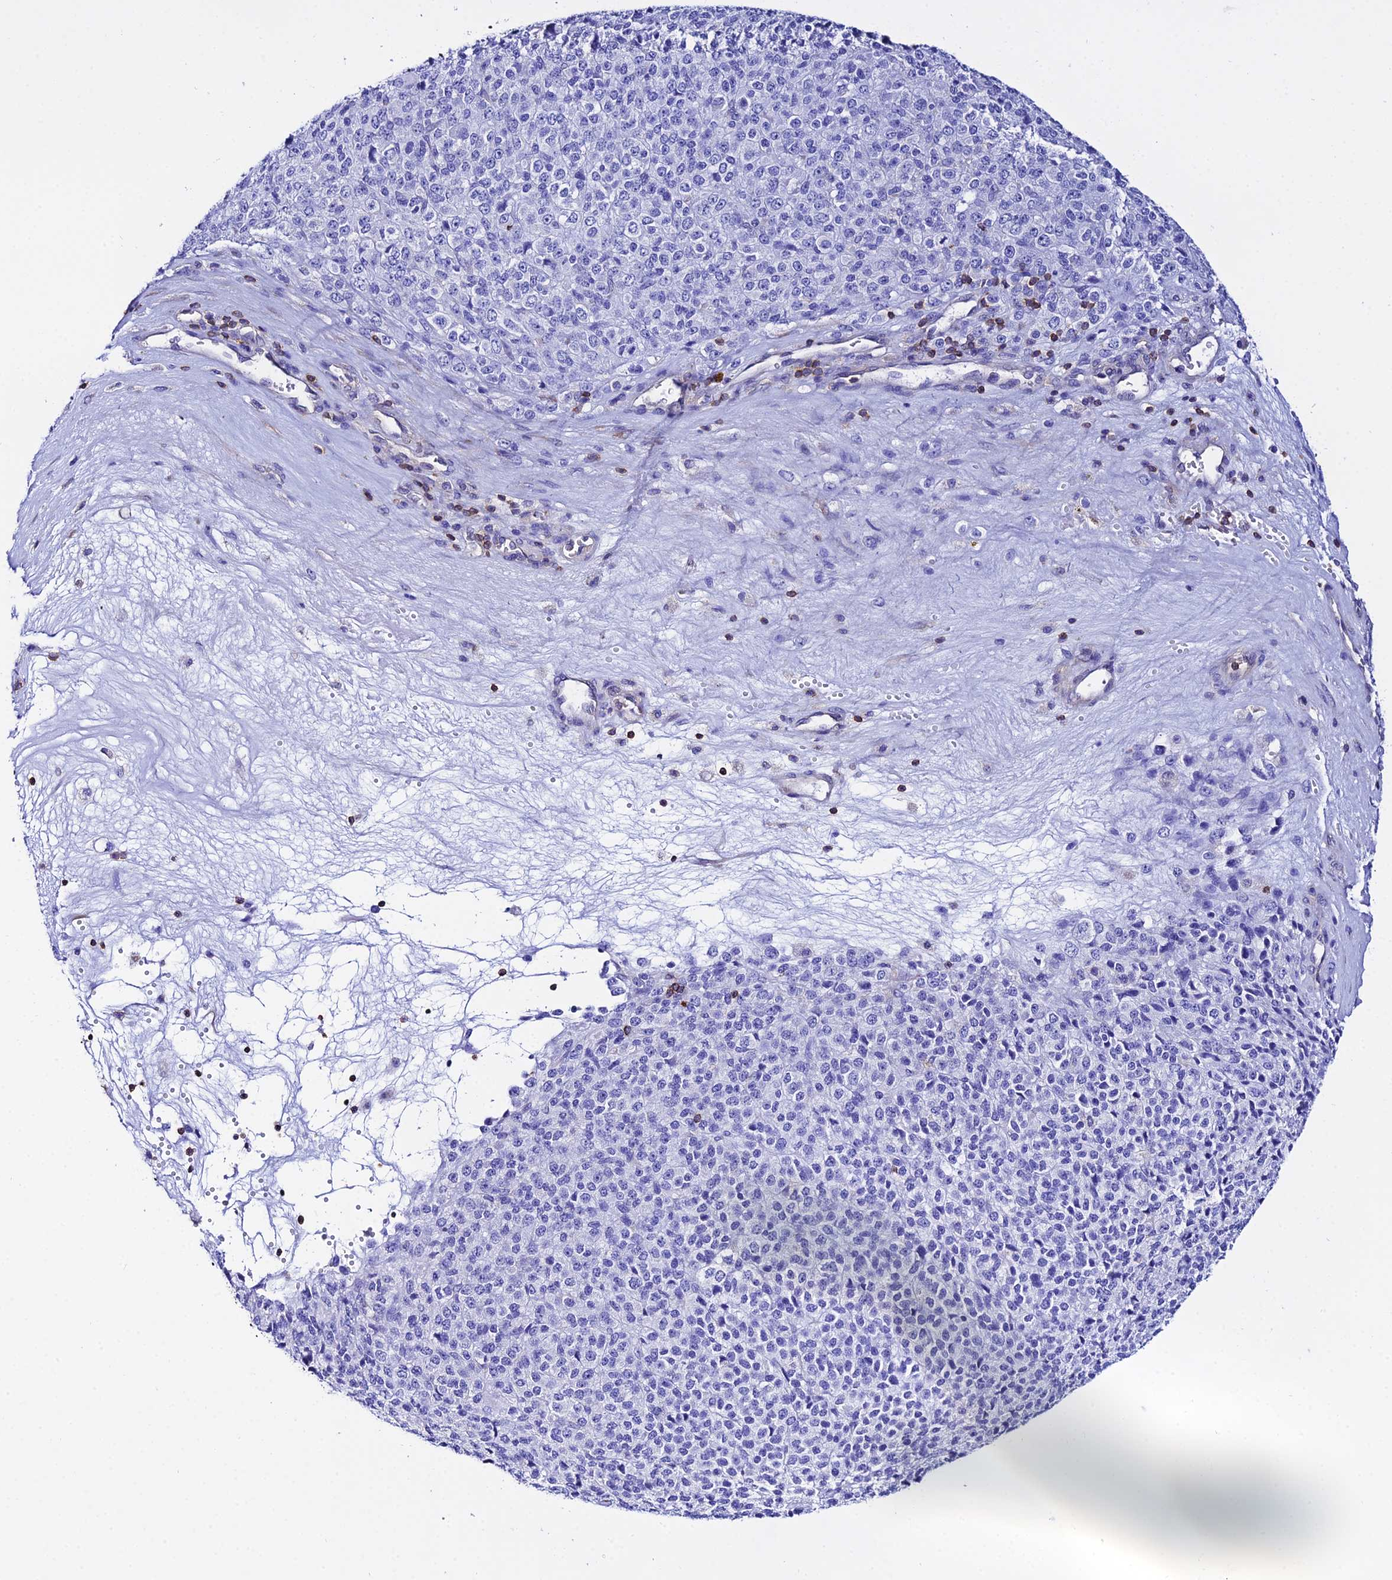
{"staining": {"intensity": "negative", "quantity": "none", "location": "none"}, "tissue": "melanoma", "cell_type": "Tumor cells", "image_type": "cancer", "snomed": [{"axis": "morphology", "description": "Malignant melanoma, Metastatic site"}, {"axis": "topography", "description": "Brain"}], "caption": "DAB (3,3'-diaminobenzidine) immunohistochemical staining of human malignant melanoma (metastatic site) demonstrates no significant positivity in tumor cells.", "gene": "S100A16", "patient": {"sex": "female", "age": 56}}